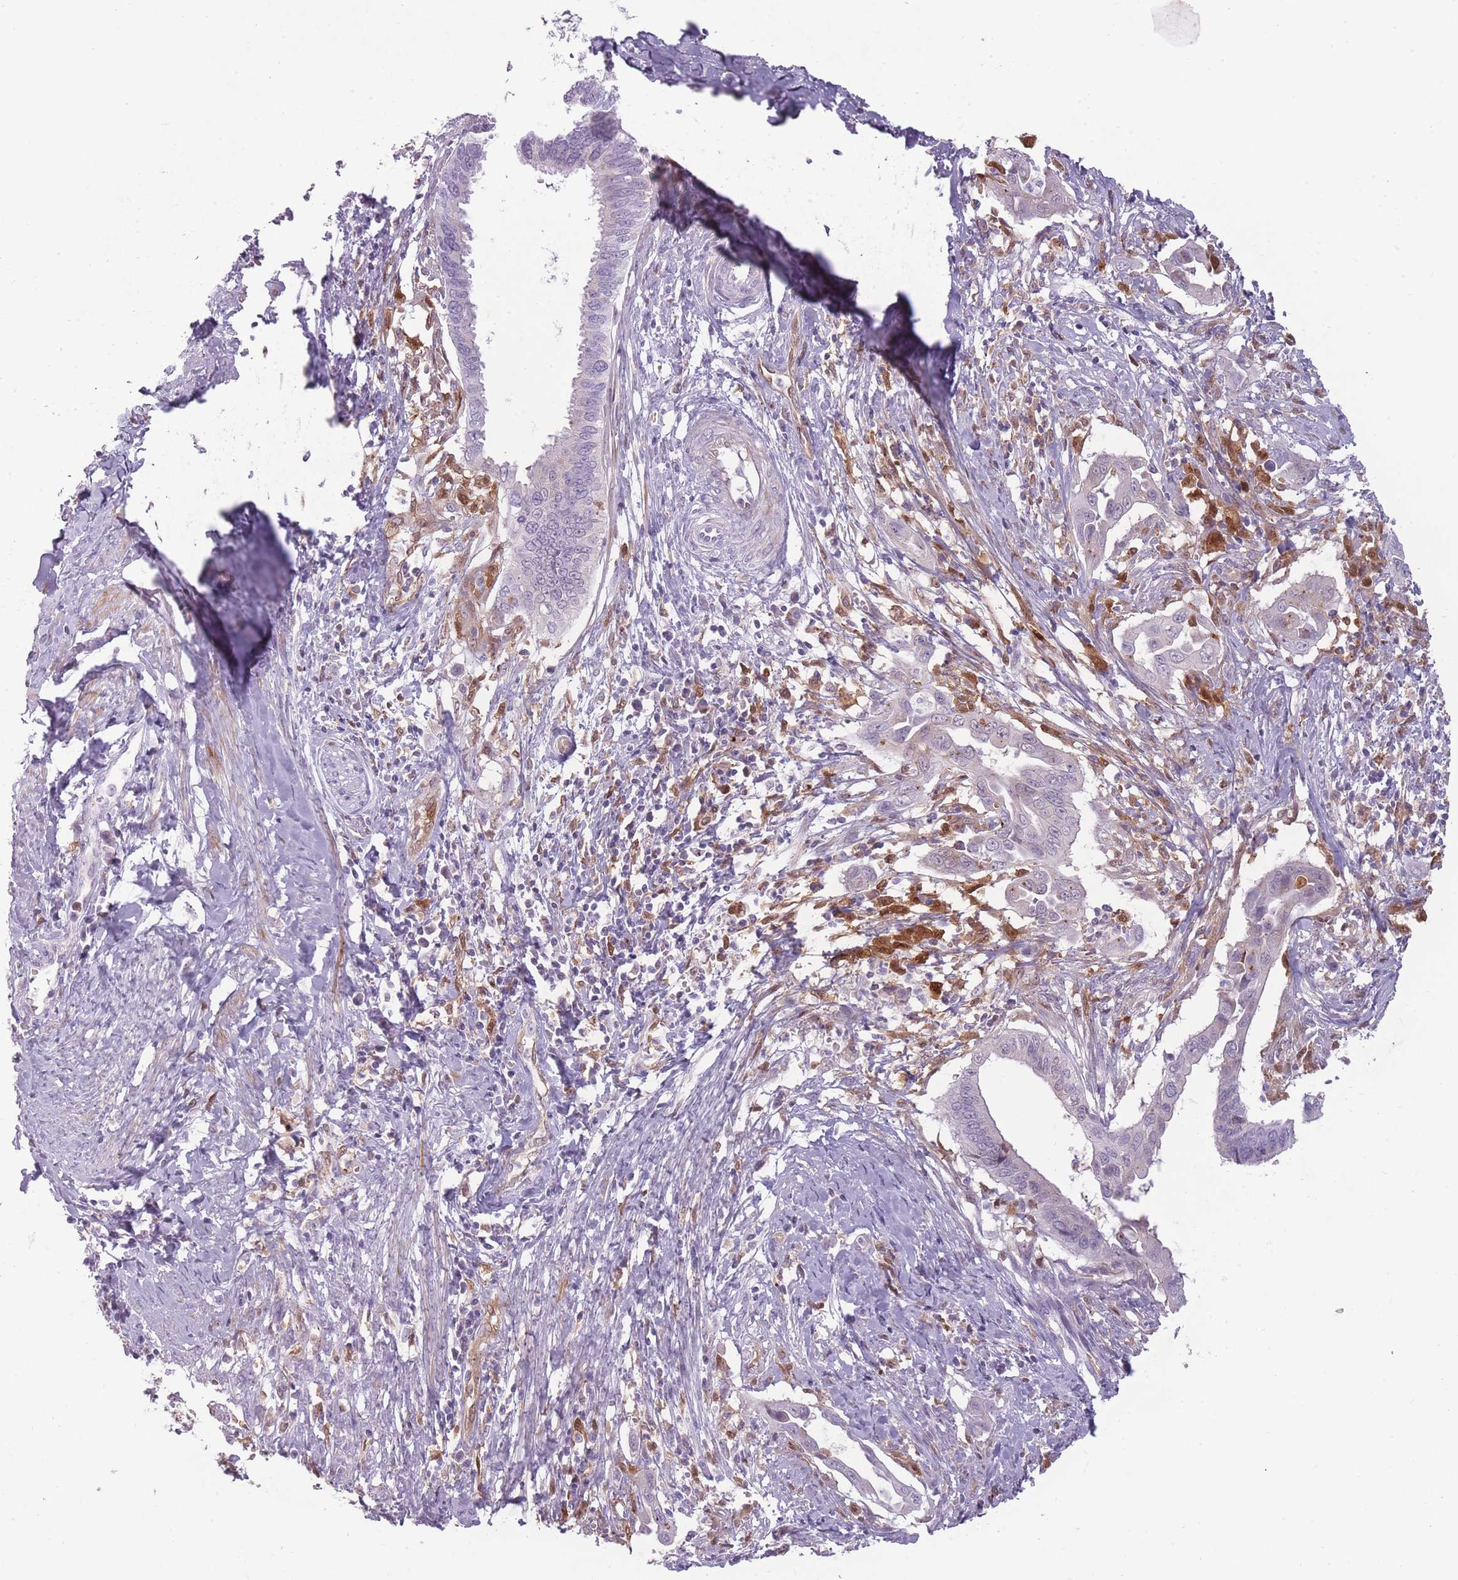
{"staining": {"intensity": "negative", "quantity": "none", "location": "none"}, "tissue": "cervical cancer", "cell_type": "Tumor cells", "image_type": "cancer", "snomed": [{"axis": "morphology", "description": "Adenocarcinoma, NOS"}, {"axis": "topography", "description": "Cervix"}], "caption": "Protein analysis of cervical cancer (adenocarcinoma) demonstrates no significant expression in tumor cells.", "gene": "LGALS9", "patient": {"sex": "female", "age": 42}}